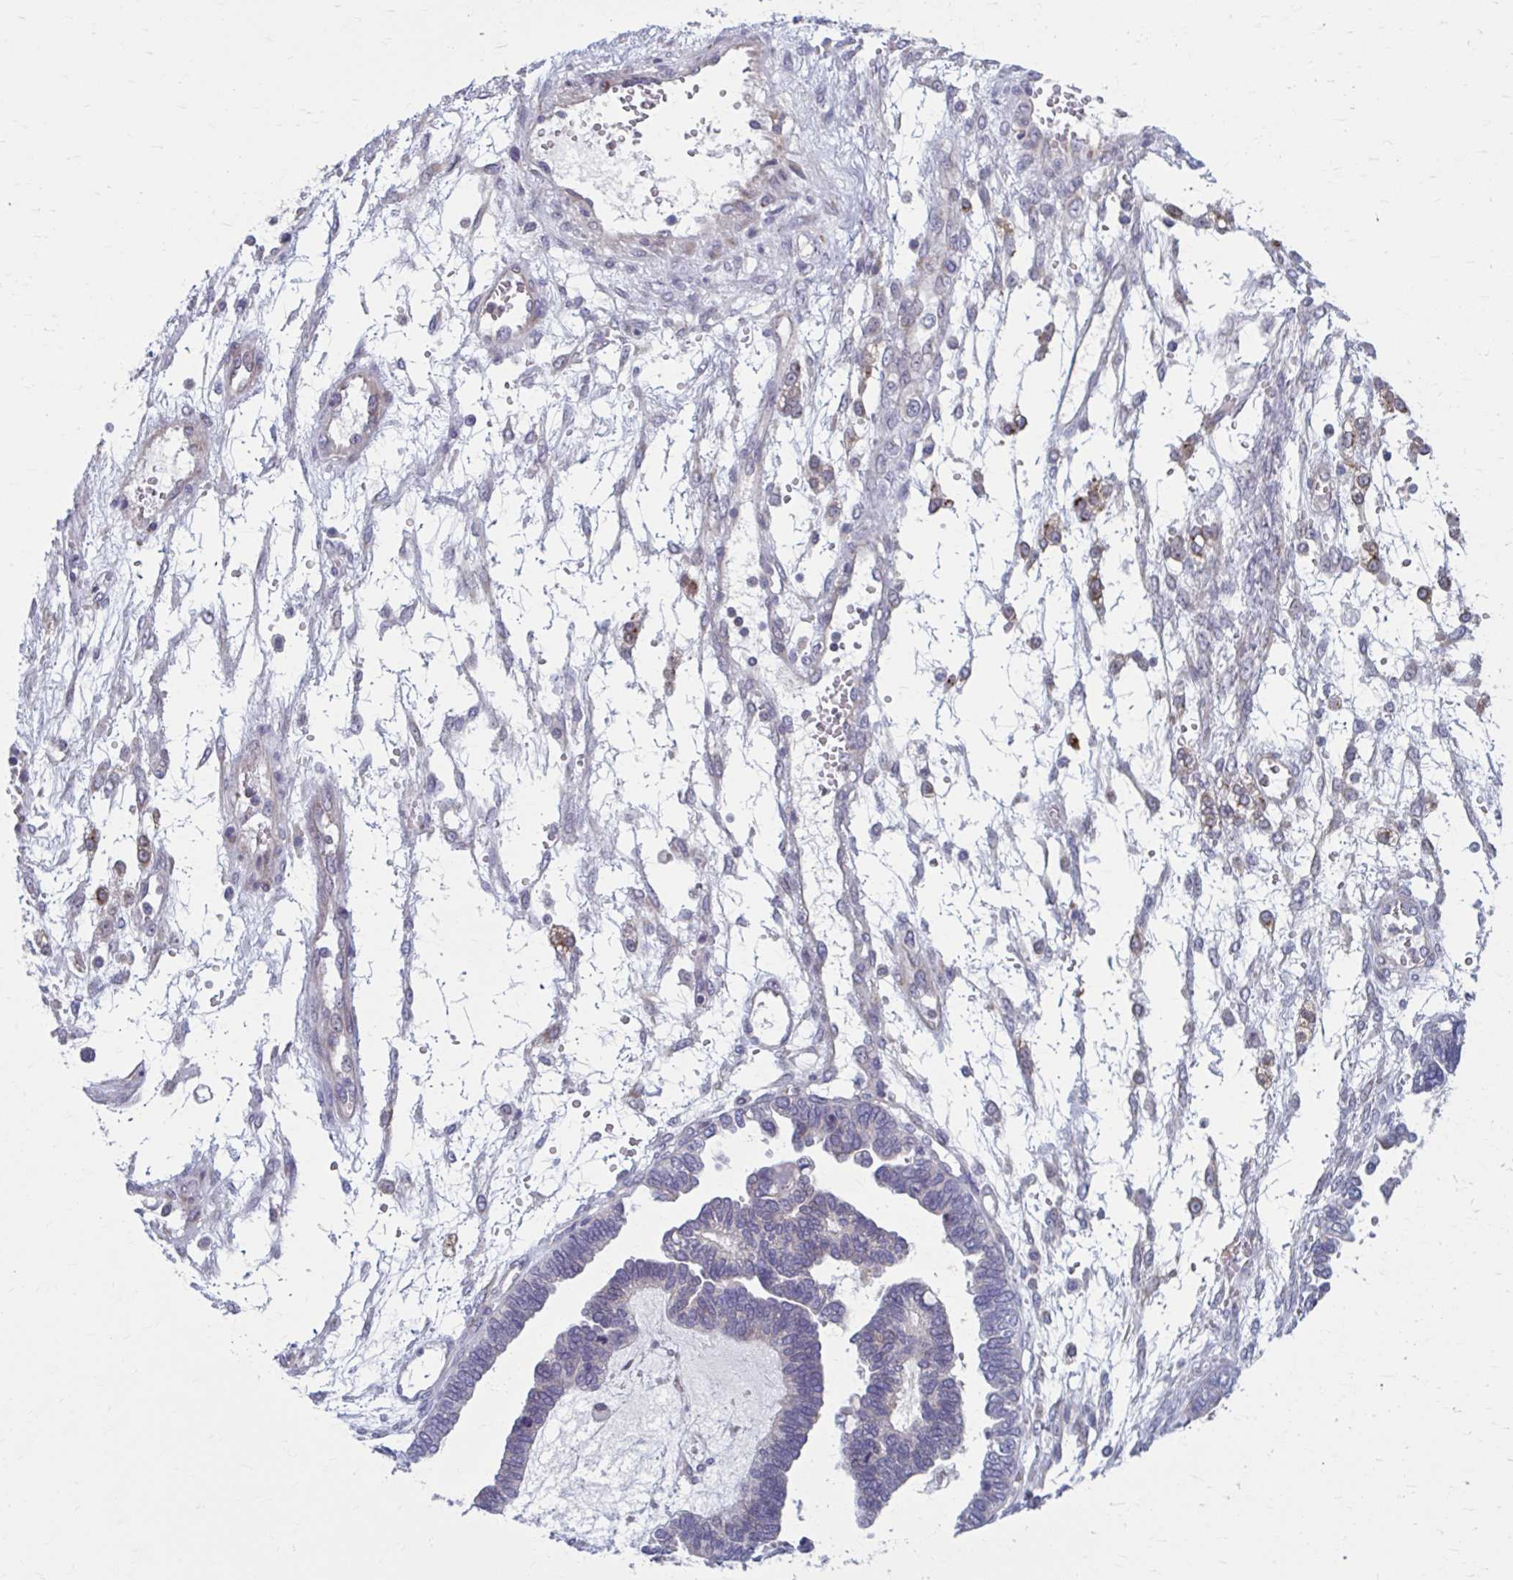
{"staining": {"intensity": "negative", "quantity": "none", "location": "none"}, "tissue": "ovarian cancer", "cell_type": "Tumor cells", "image_type": "cancer", "snomed": [{"axis": "morphology", "description": "Cystadenocarcinoma, serous, NOS"}, {"axis": "topography", "description": "Ovary"}], "caption": "Immunohistochemistry photomicrograph of ovarian cancer (serous cystadenocarcinoma) stained for a protein (brown), which displays no expression in tumor cells.", "gene": "CHST3", "patient": {"sex": "female", "age": 51}}